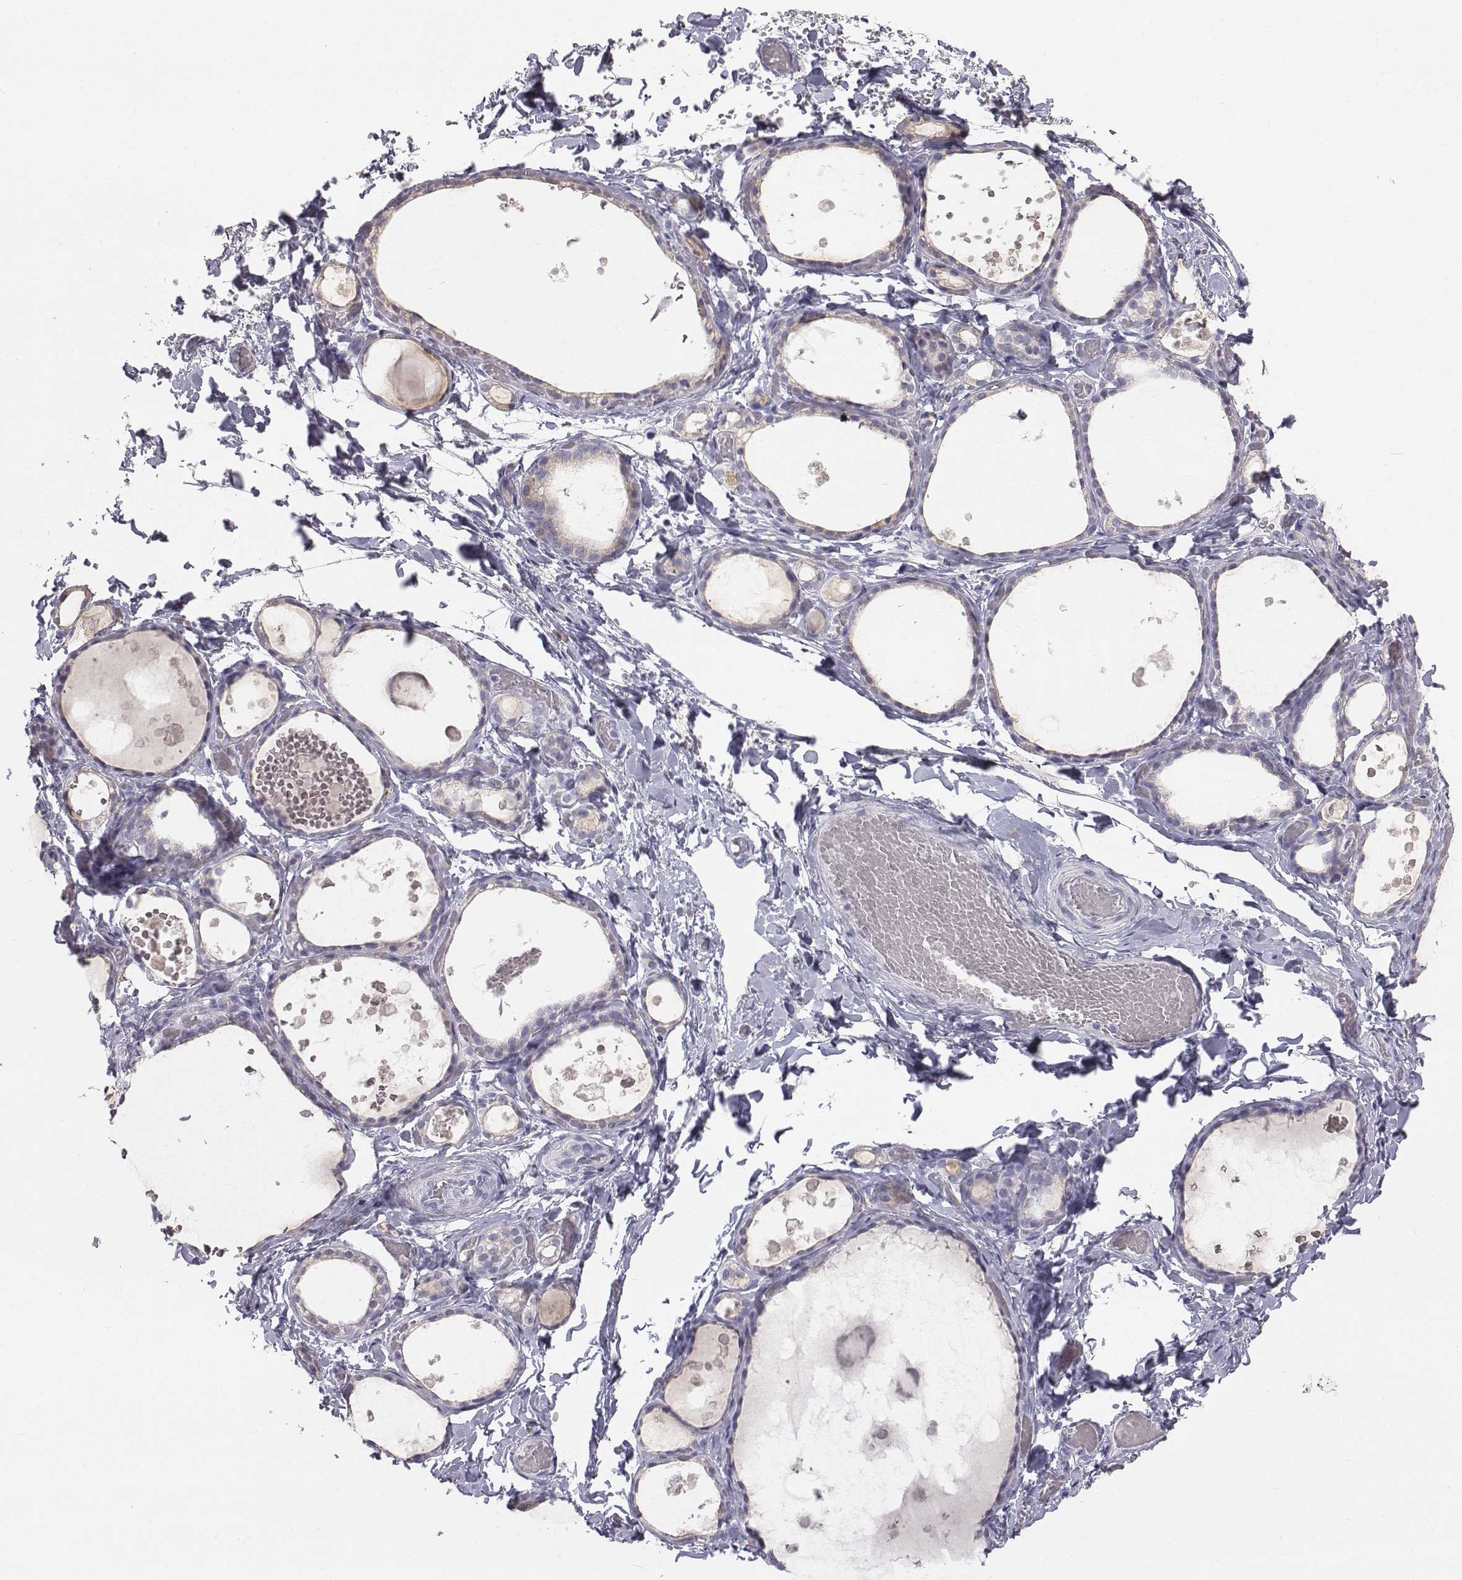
{"staining": {"intensity": "negative", "quantity": "none", "location": "none"}, "tissue": "thyroid gland", "cell_type": "Glandular cells", "image_type": "normal", "snomed": [{"axis": "morphology", "description": "Normal tissue, NOS"}, {"axis": "topography", "description": "Thyroid gland"}], "caption": "Protein analysis of normal thyroid gland demonstrates no significant staining in glandular cells.", "gene": "C6orf58", "patient": {"sex": "female", "age": 56}}